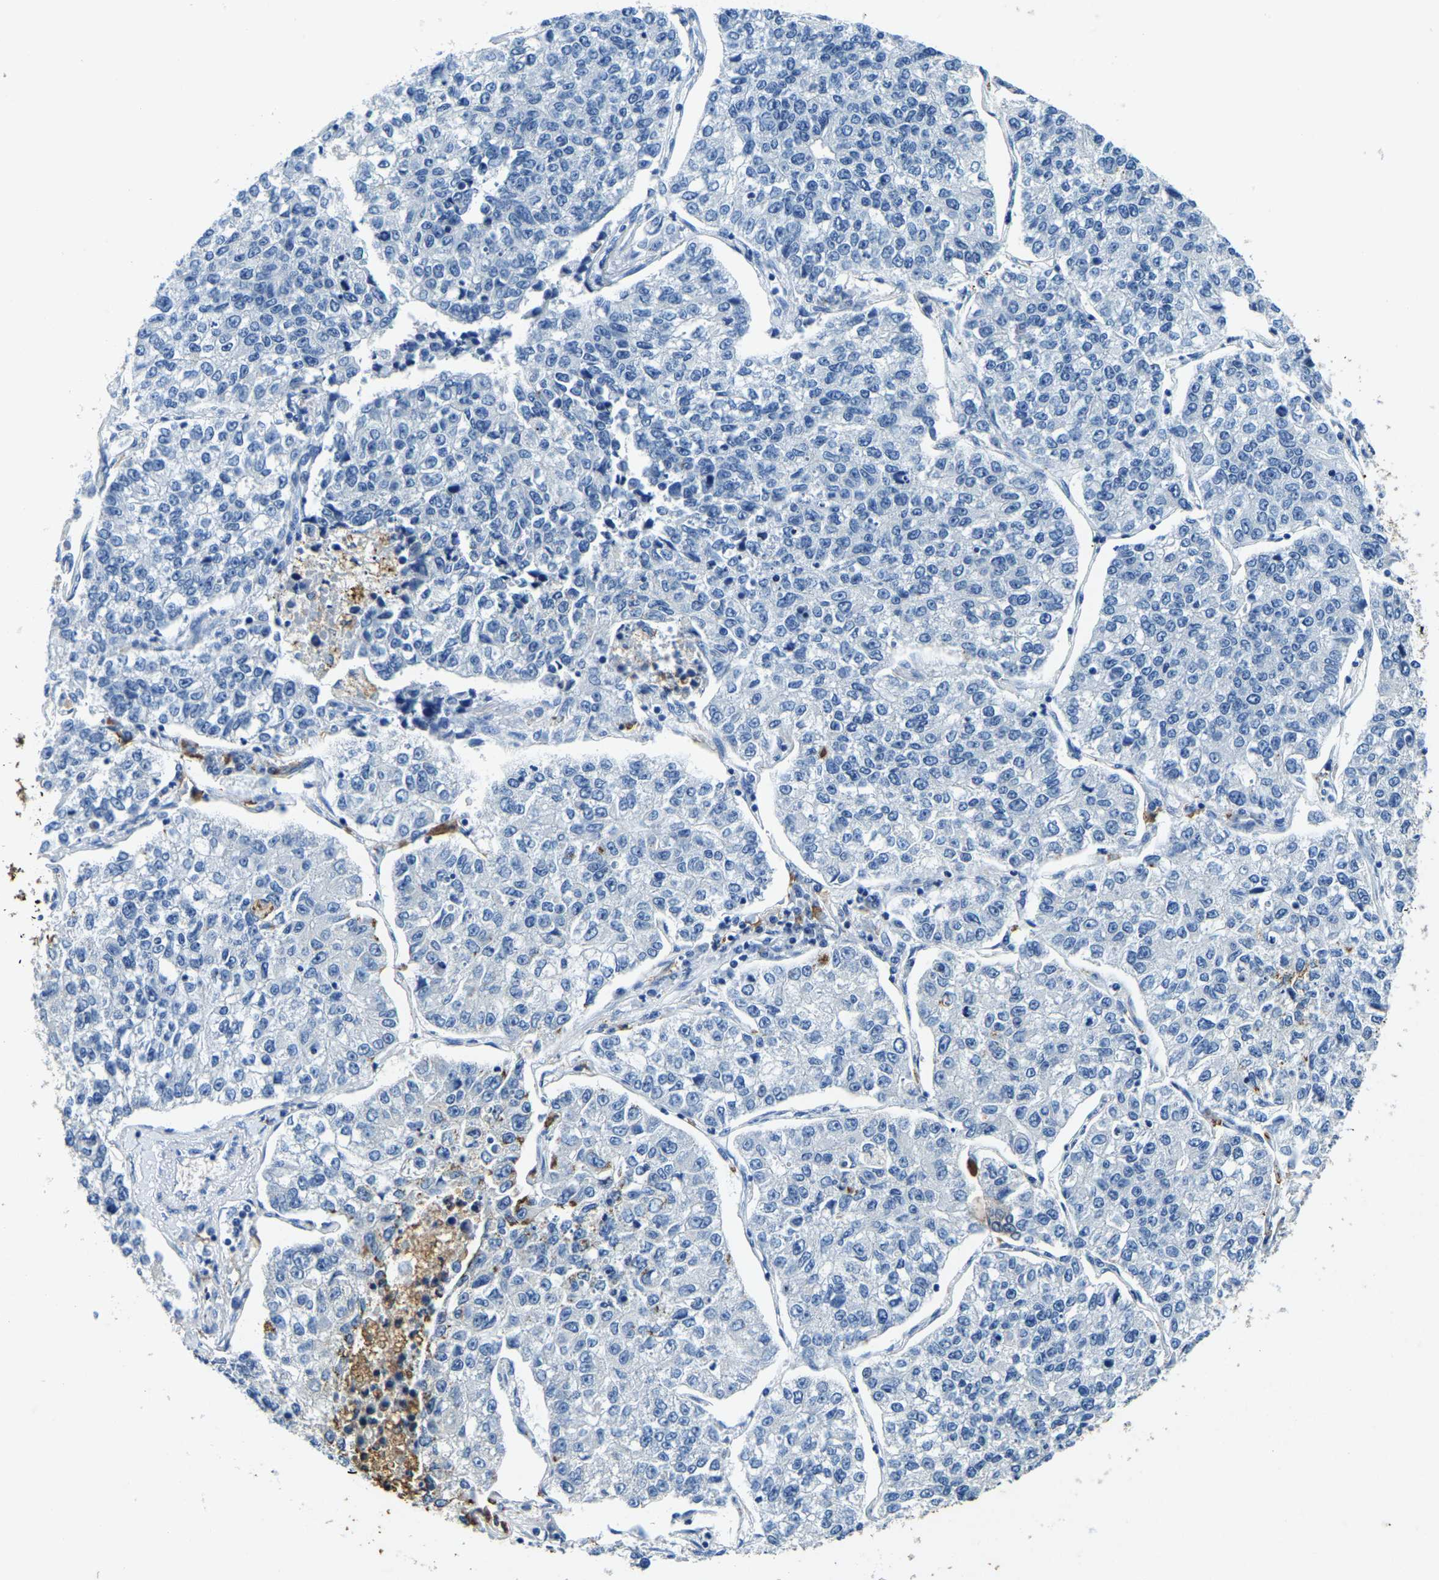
{"staining": {"intensity": "negative", "quantity": "none", "location": "none"}, "tissue": "lung cancer", "cell_type": "Tumor cells", "image_type": "cancer", "snomed": [{"axis": "morphology", "description": "Adenocarcinoma, NOS"}, {"axis": "topography", "description": "Lung"}], "caption": "A histopathology image of adenocarcinoma (lung) stained for a protein demonstrates no brown staining in tumor cells.", "gene": "UBN2", "patient": {"sex": "male", "age": 49}}